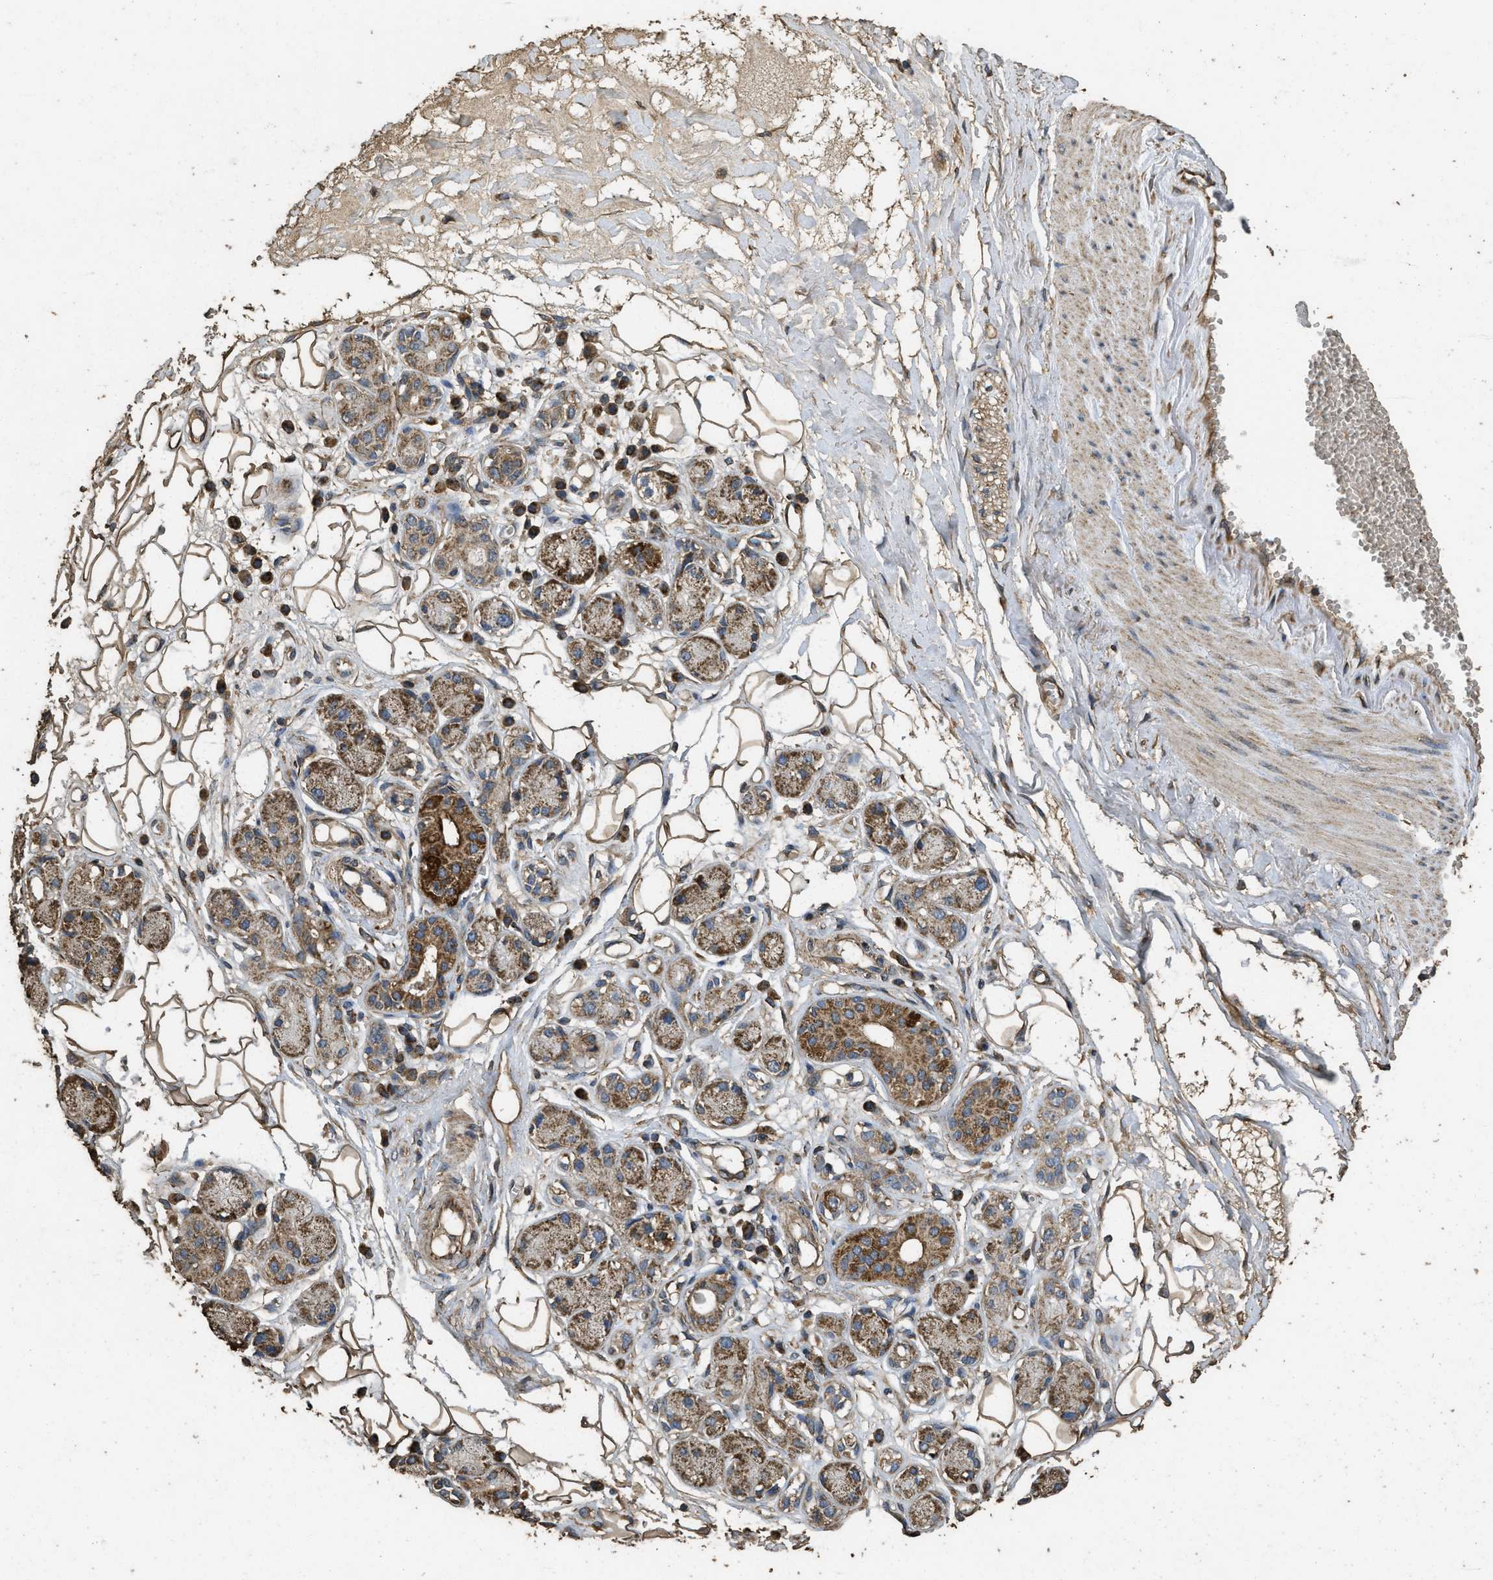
{"staining": {"intensity": "strong", "quantity": ">75%", "location": "cytoplasmic/membranous"}, "tissue": "adipose tissue", "cell_type": "Adipocytes", "image_type": "normal", "snomed": [{"axis": "morphology", "description": "Normal tissue, NOS"}, {"axis": "morphology", "description": "Inflammation, NOS"}, {"axis": "topography", "description": "Salivary gland"}, {"axis": "topography", "description": "Peripheral nerve tissue"}], "caption": "Protein expression analysis of benign human adipose tissue reveals strong cytoplasmic/membranous positivity in about >75% of adipocytes. (DAB (3,3'-diaminobenzidine) IHC with brightfield microscopy, high magnification).", "gene": "CYRIA", "patient": {"sex": "female", "age": 75}}